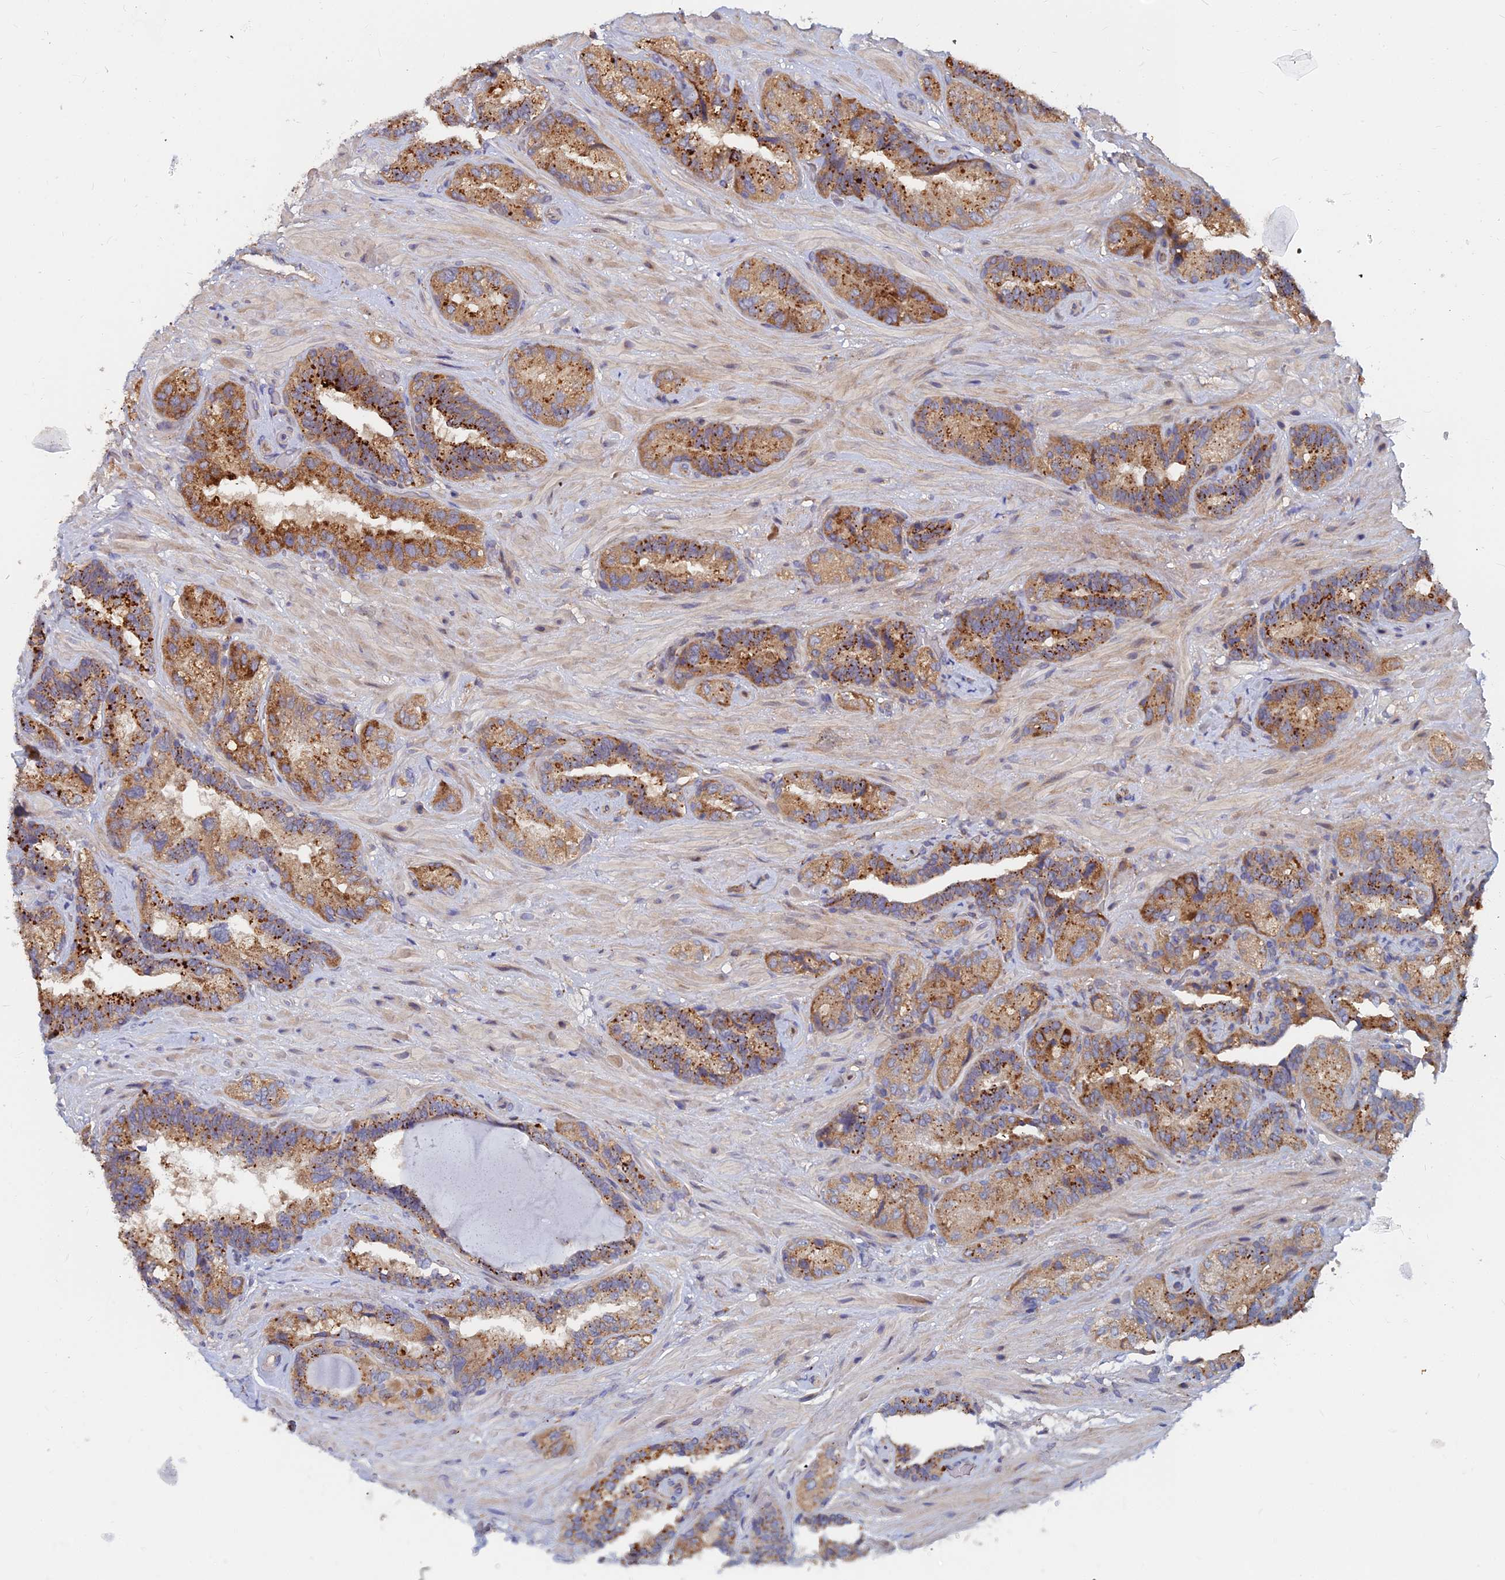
{"staining": {"intensity": "moderate", "quantity": ">75%", "location": "cytoplasmic/membranous"}, "tissue": "seminal vesicle", "cell_type": "Glandular cells", "image_type": "normal", "snomed": [{"axis": "morphology", "description": "Normal tissue, NOS"}, {"axis": "topography", "description": "Prostate and seminal vesicle, NOS"}, {"axis": "topography", "description": "Prostate"}, {"axis": "topography", "description": "Seminal veicle"}], "caption": "Glandular cells show medium levels of moderate cytoplasmic/membranous positivity in about >75% of cells in normal seminal vesicle. Using DAB (3,3'-diaminobenzidine) (brown) and hematoxylin (blue) stains, captured at high magnification using brightfield microscopy.", "gene": "CCZ1B", "patient": {"sex": "male", "age": 67}}